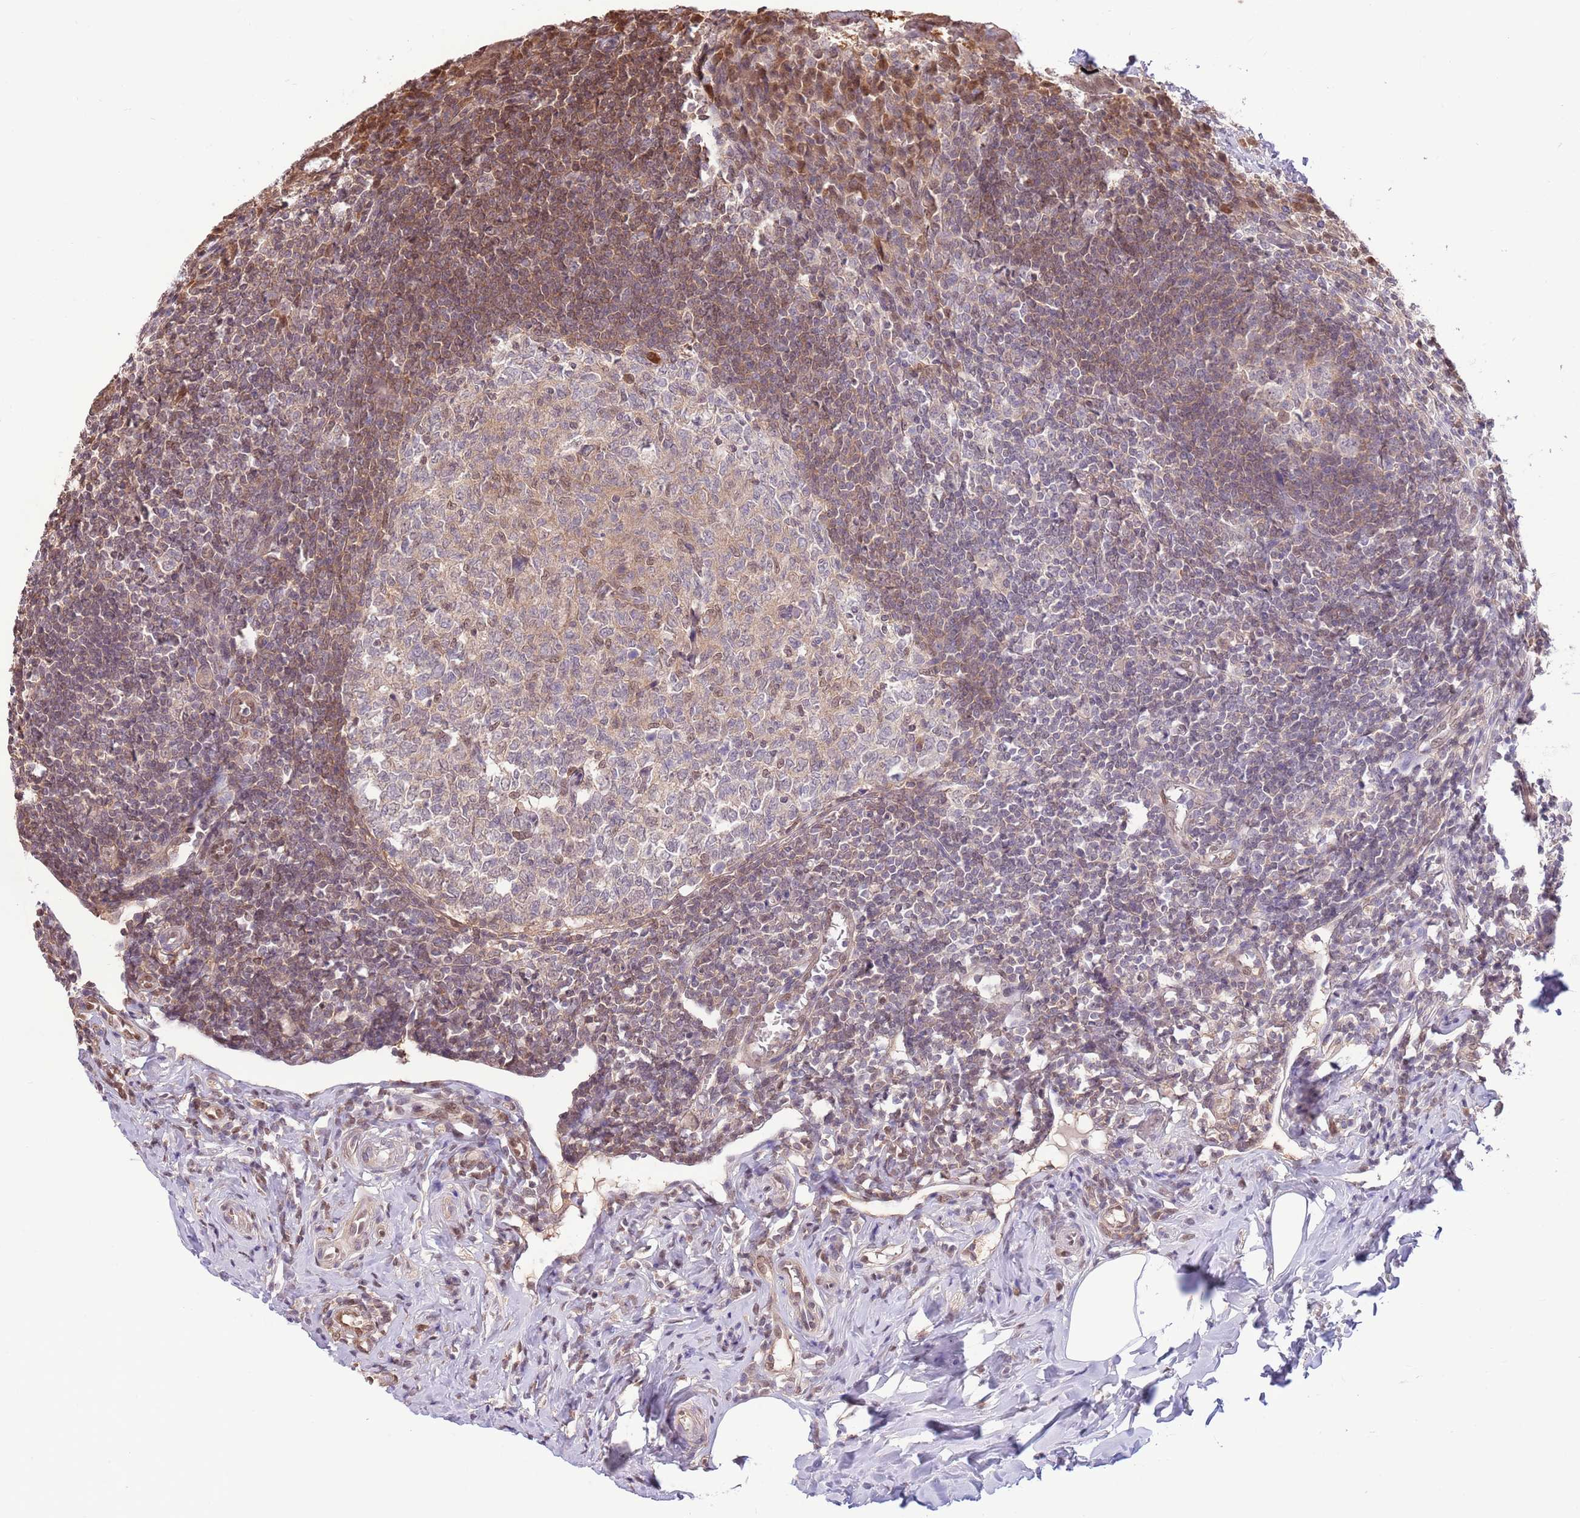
{"staining": {"intensity": "moderate", "quantity": "25%-75%", "location": "cytoplasmic/membranous"}, "tissue": "appendix", "cell_type": "Glandular cells", "image_type": "normal", "snomed": [{"axis": "morphology", "description": "Normal tissue, NOS"}, {"axis": "topography", "description": "Appendix"}], "caption": "Moderate cytoplasmic/membranous protein staining is identified in about 25%-75% of glandular cells in appendix. The staining is performed using DAB (3,3'-diaminobenzidine) brown chromogen to label protein expression. The nuclei are counter-stained blue using hematoxylin.", "gene": "NSFL1C", "patient": {"sex": "female", "age": 33}}